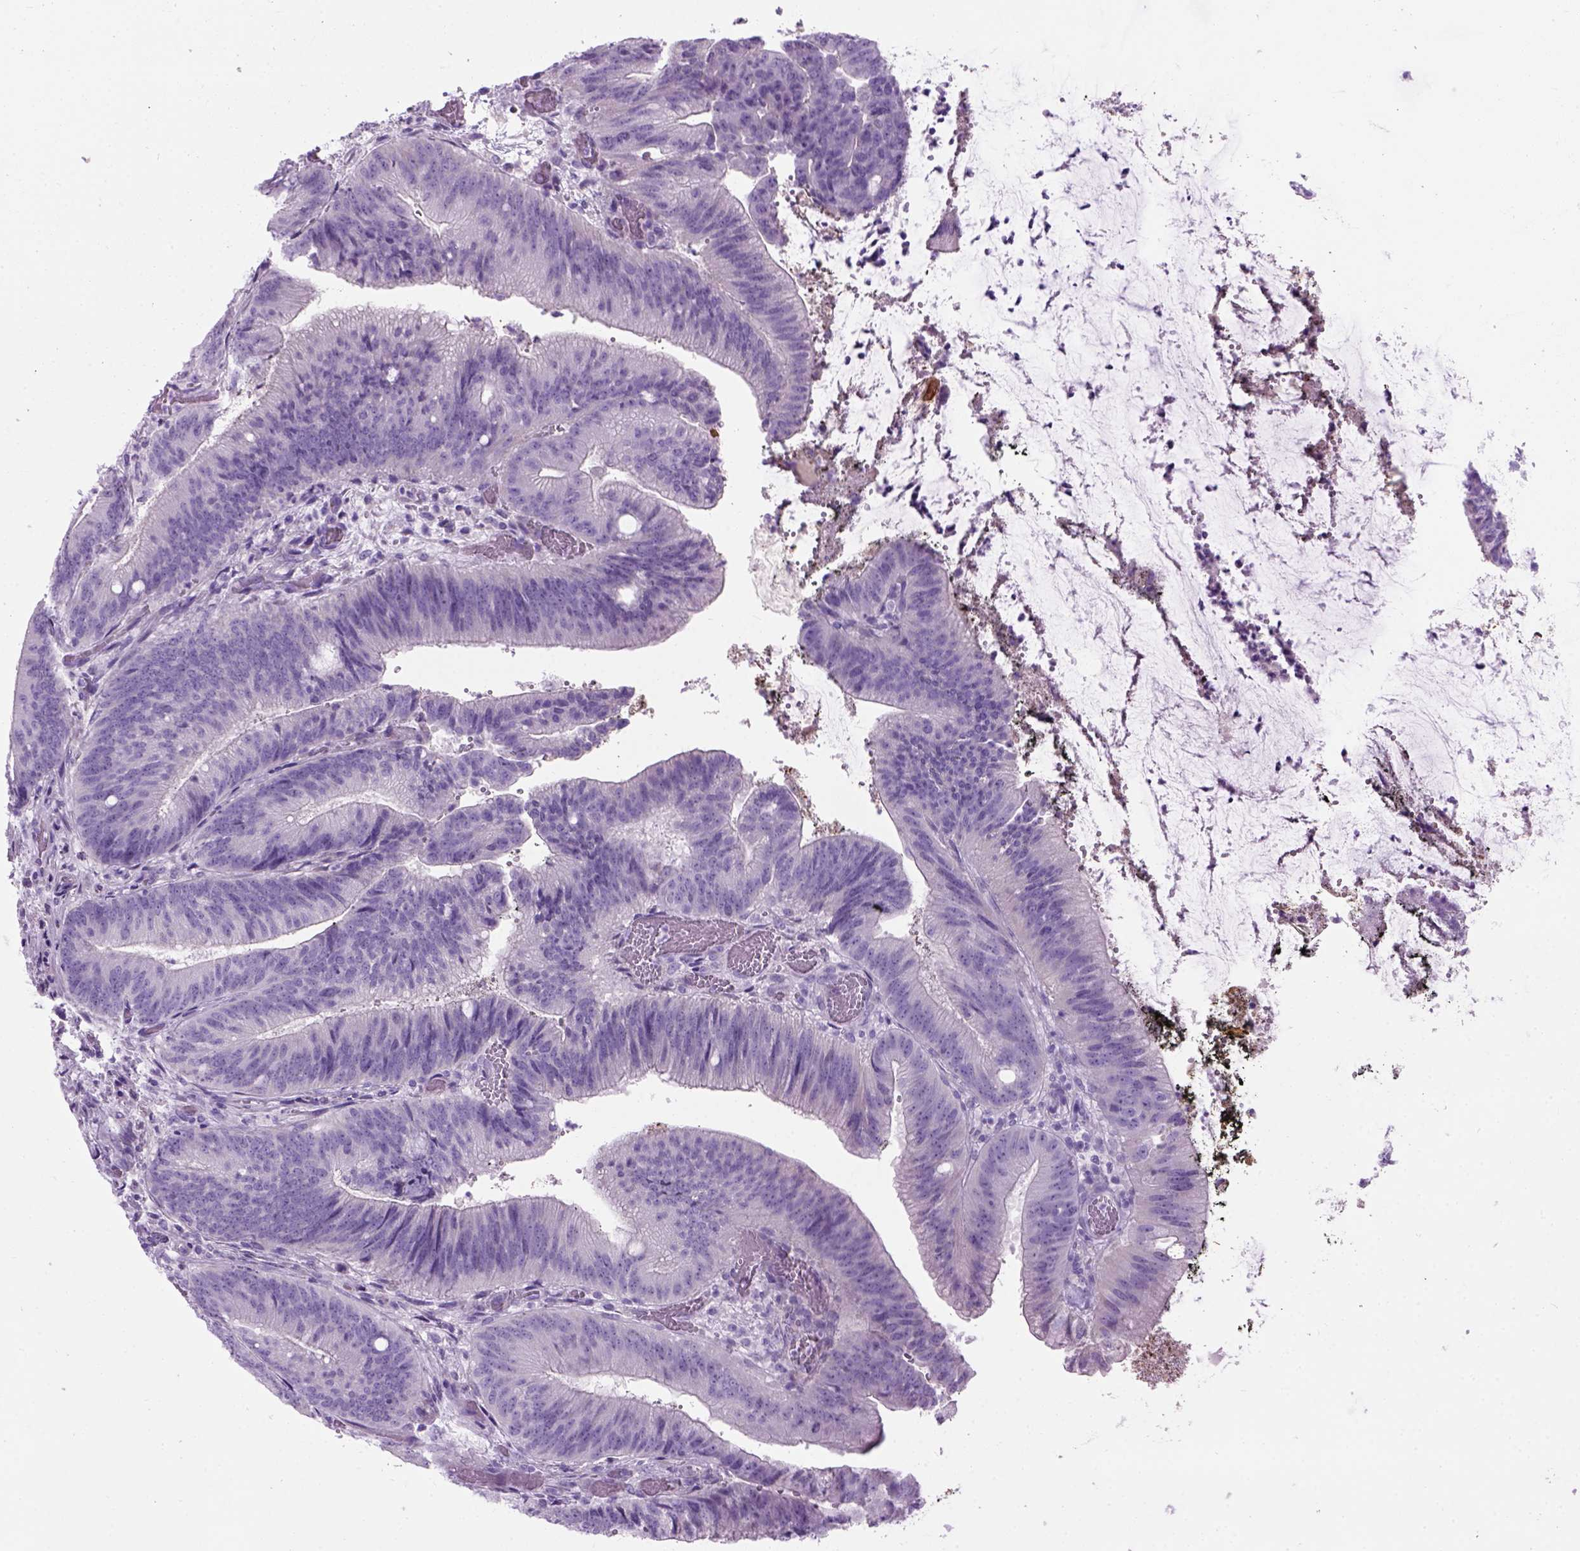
{"staining": {"intensity": "negative", "quantity": "none", "location": "none"}, "tissue": "colorectal cancer", "cell_type": "Tumor cells", "image_type": "cancer", "snomed": [{"axis": "morphology", "description": "Adenocarcinoma, NOS"}, {"axis": "topography", "description": "Colon"}], "caption": "Immunohistochemical staining of adenocarcinoma (colorectal) demonstrates no significant expression in tumor cells. (Immunohistochemistry (ihc), brightfield microscopy, high magnification).", "gene": "GABRB2", "patient": {"sex": "female", "age": 43}}